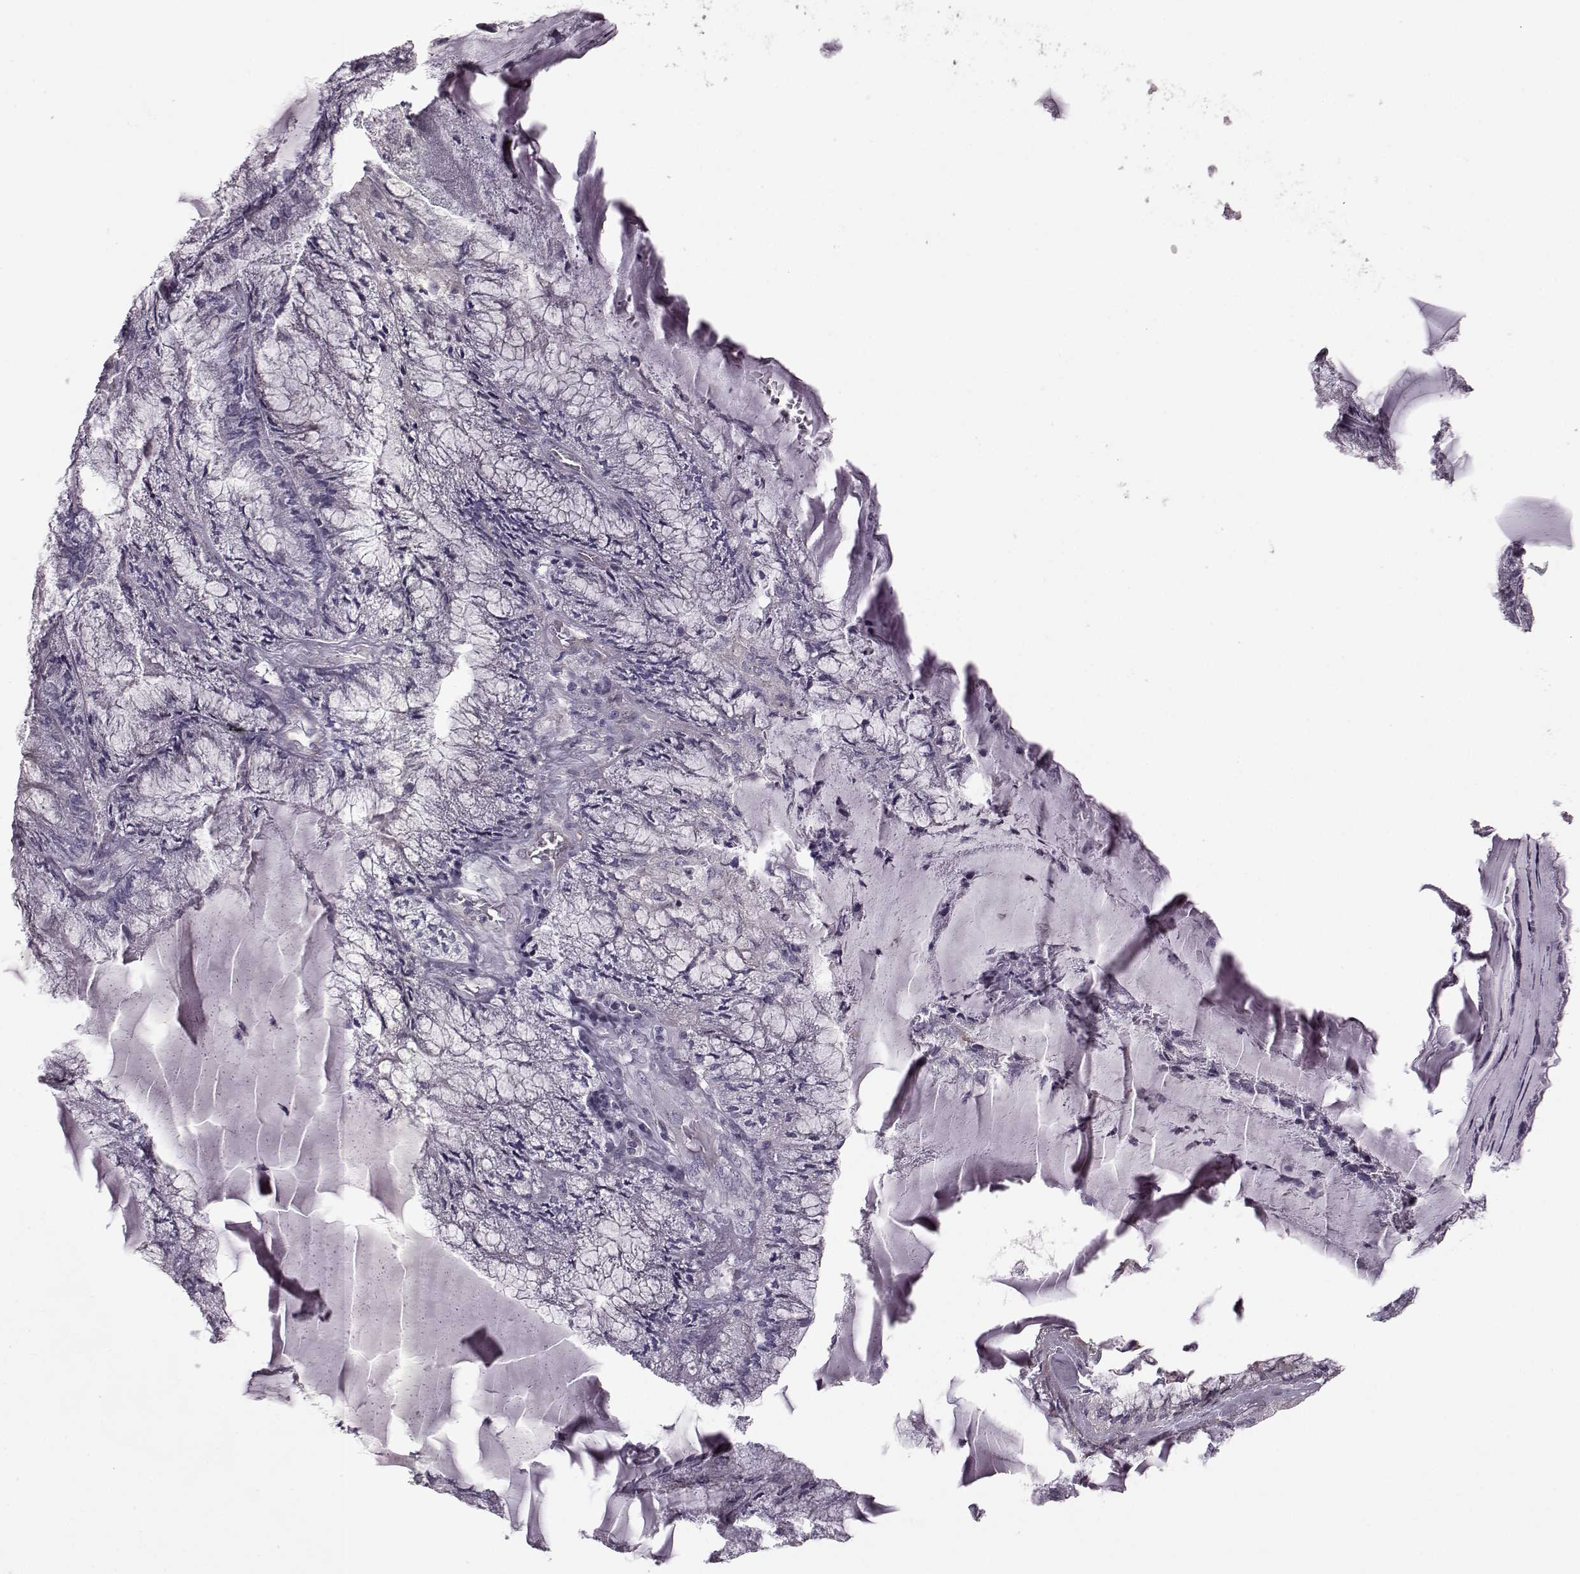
{"staining": {"intensity": "negative", "quantity": "none", "location": "none"}, "tissue": "endometrial cancer", "cell_type": "Tumor cells", "image_type": "cancer", "snomed": [{"axis": "morphology", "description": "Carcinoma, NOS"}, {"axis": "topography", "description": "Endometrium"}], "caption": "Tumor cells show no significant positivity in endometrial cancer. (Brightfield microscopy of DAB immunohistochemistry (IHC) at high magnification).", "gene": "PDCD1", "patient": {"sex": "female", "age": 62}}